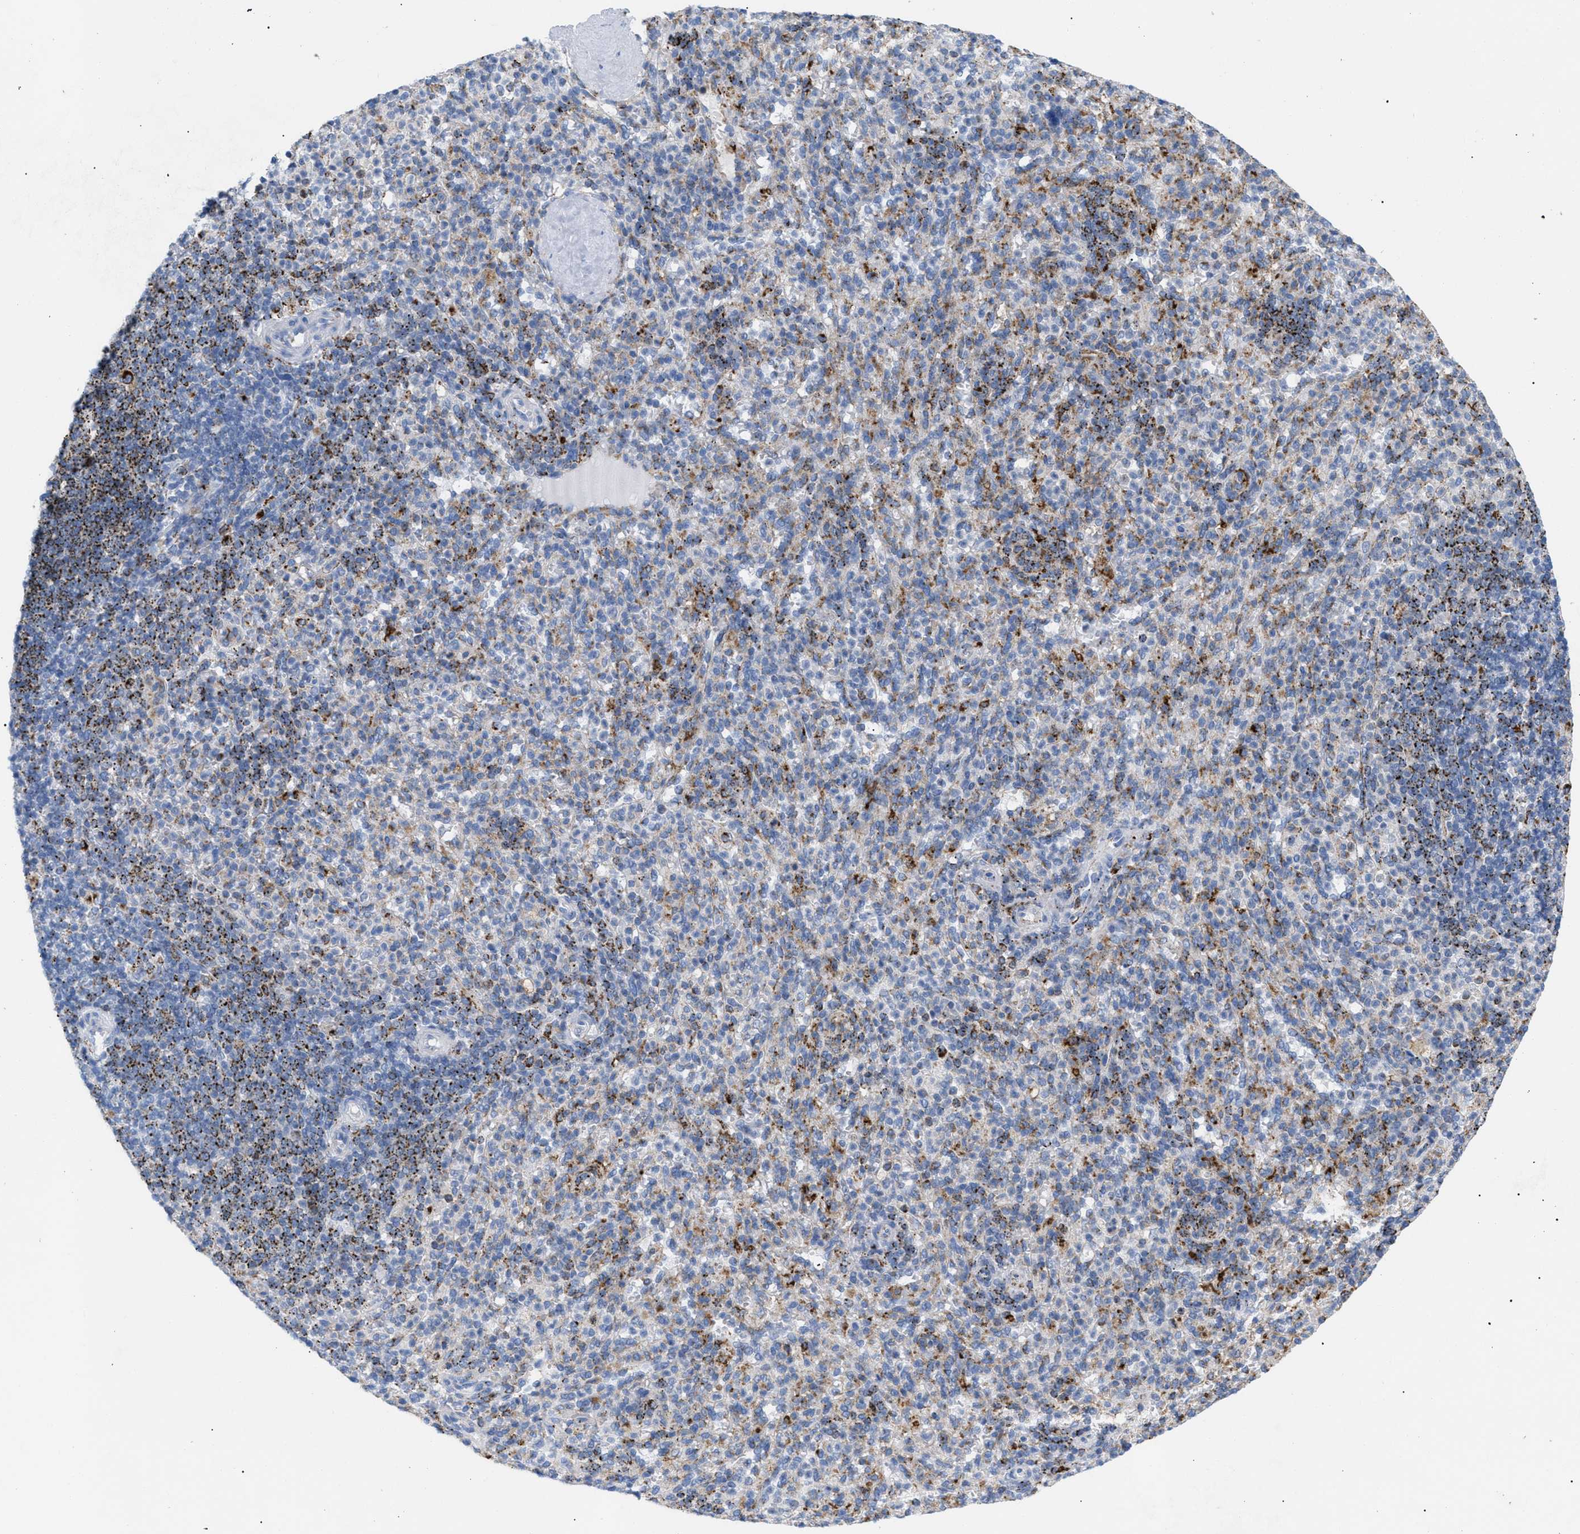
{"staining": {"intensity": "strong", "quantity": "<25%", "location": "cytoplasmic/membranous"}, "tissue": "spleen", "cell_type": "Cells in red pulp", "image_type": "normal", "snomed": [{"axis": "morphology", "description": "Normal tissue, NOS"}, {"axis": "topography", "description": "Spleen"}], "caption": "Cells in red pulp exhibit medium levels of strong cytoplasmic/membranous positivity in about <25% of cells in benign human spleen.", "gene": "DRAM2", "patient": {"sex": "male", "age": 36}}